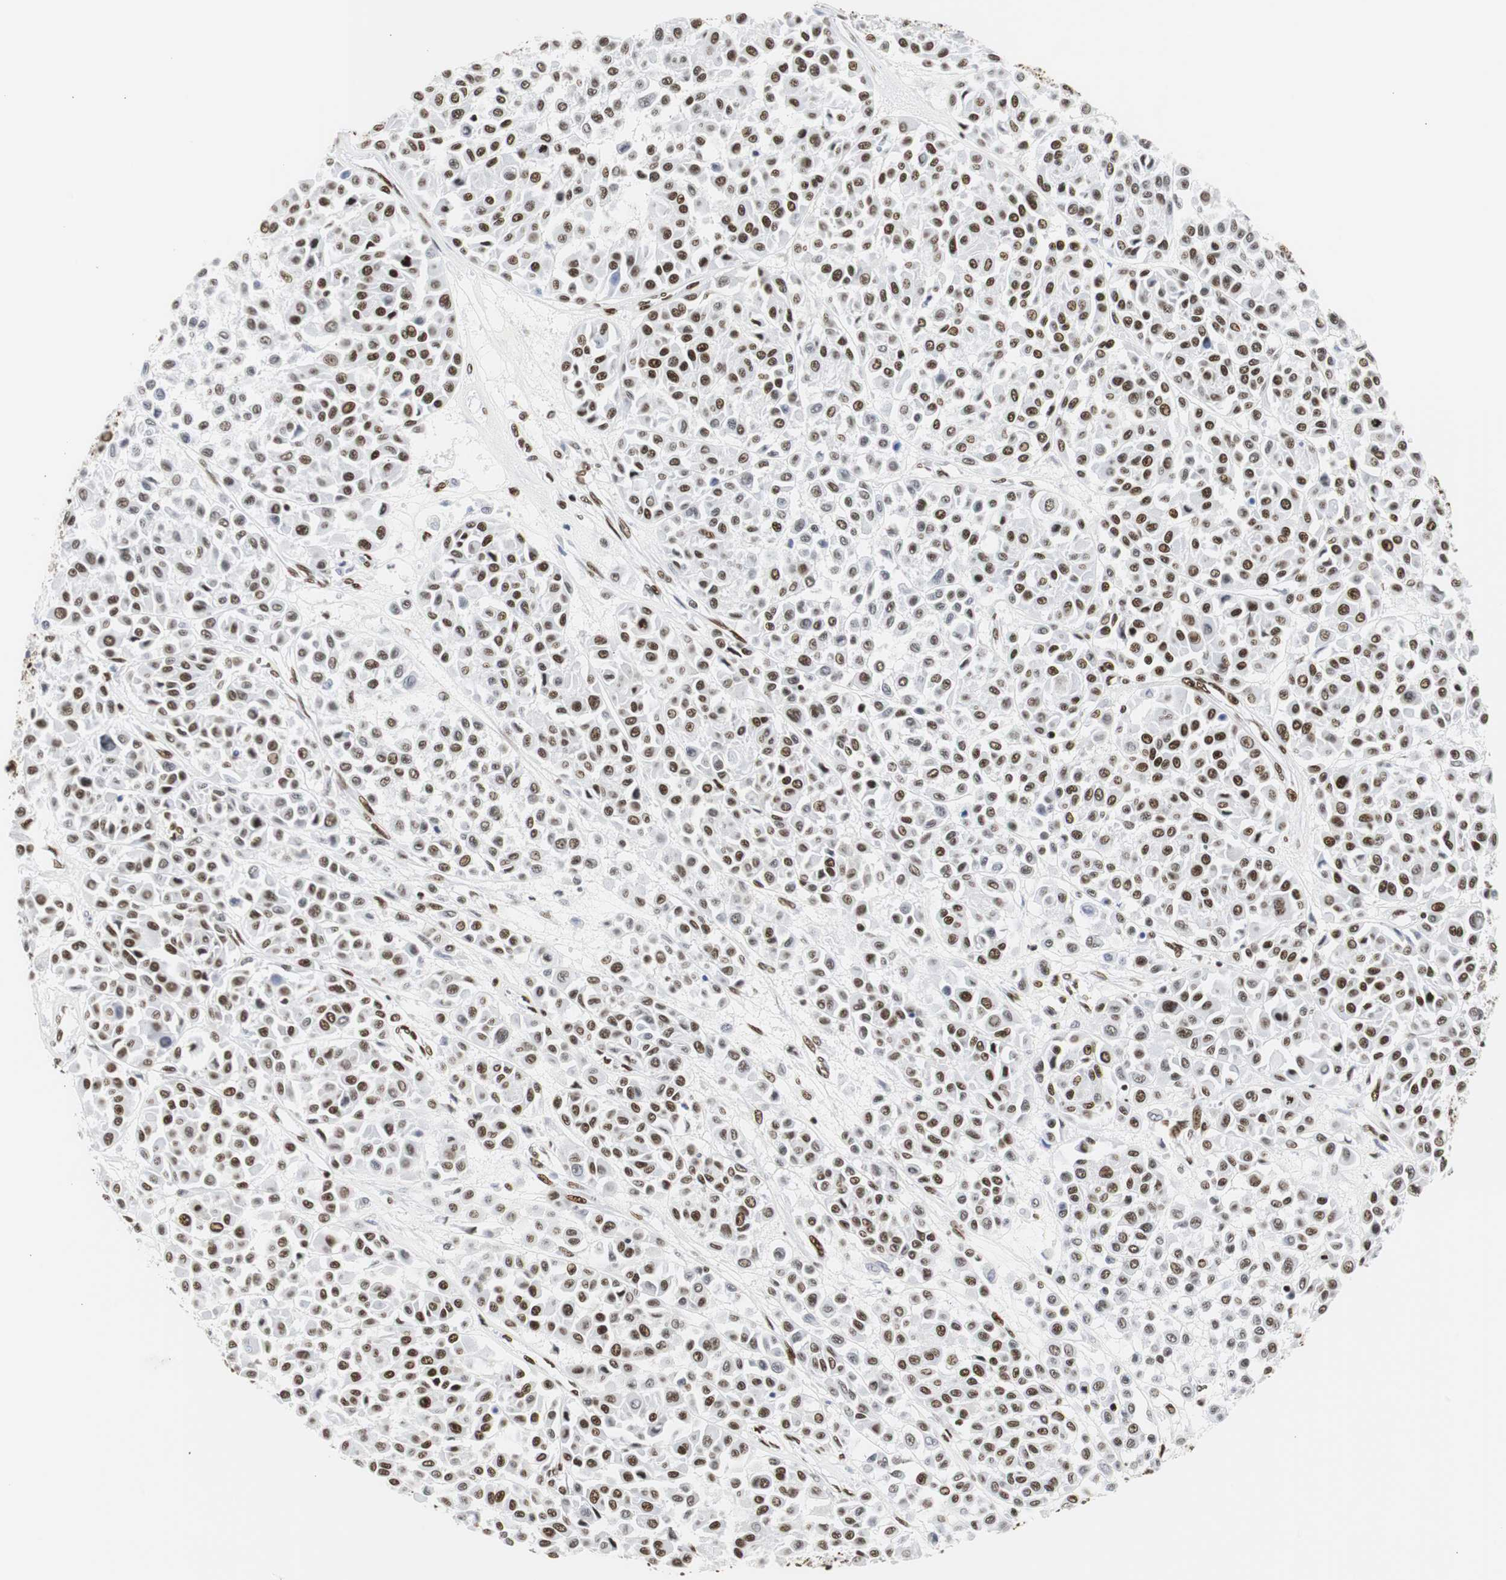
{"staining": {"intensity": "strong", "quantity": "25%-75%", "location": "nuclear"}, "tissue": "melanoma", "cell_type": "Tumor cells", "image_type": "cancer", "snomed": [{"axis": "morphology", "description": "Malignant melanoma, Metastatic site"}, {"axis": "topography", "description": "Soft tissue"}], "caption": "Approximately 25%-75% of tumor cells in human melanoma demonstrate strong nuclear protein positivity as visualized by brown immunohistochemical staining.", "gene": "HNRNPH2", "patient": {"sex": "male", "age": 41}}